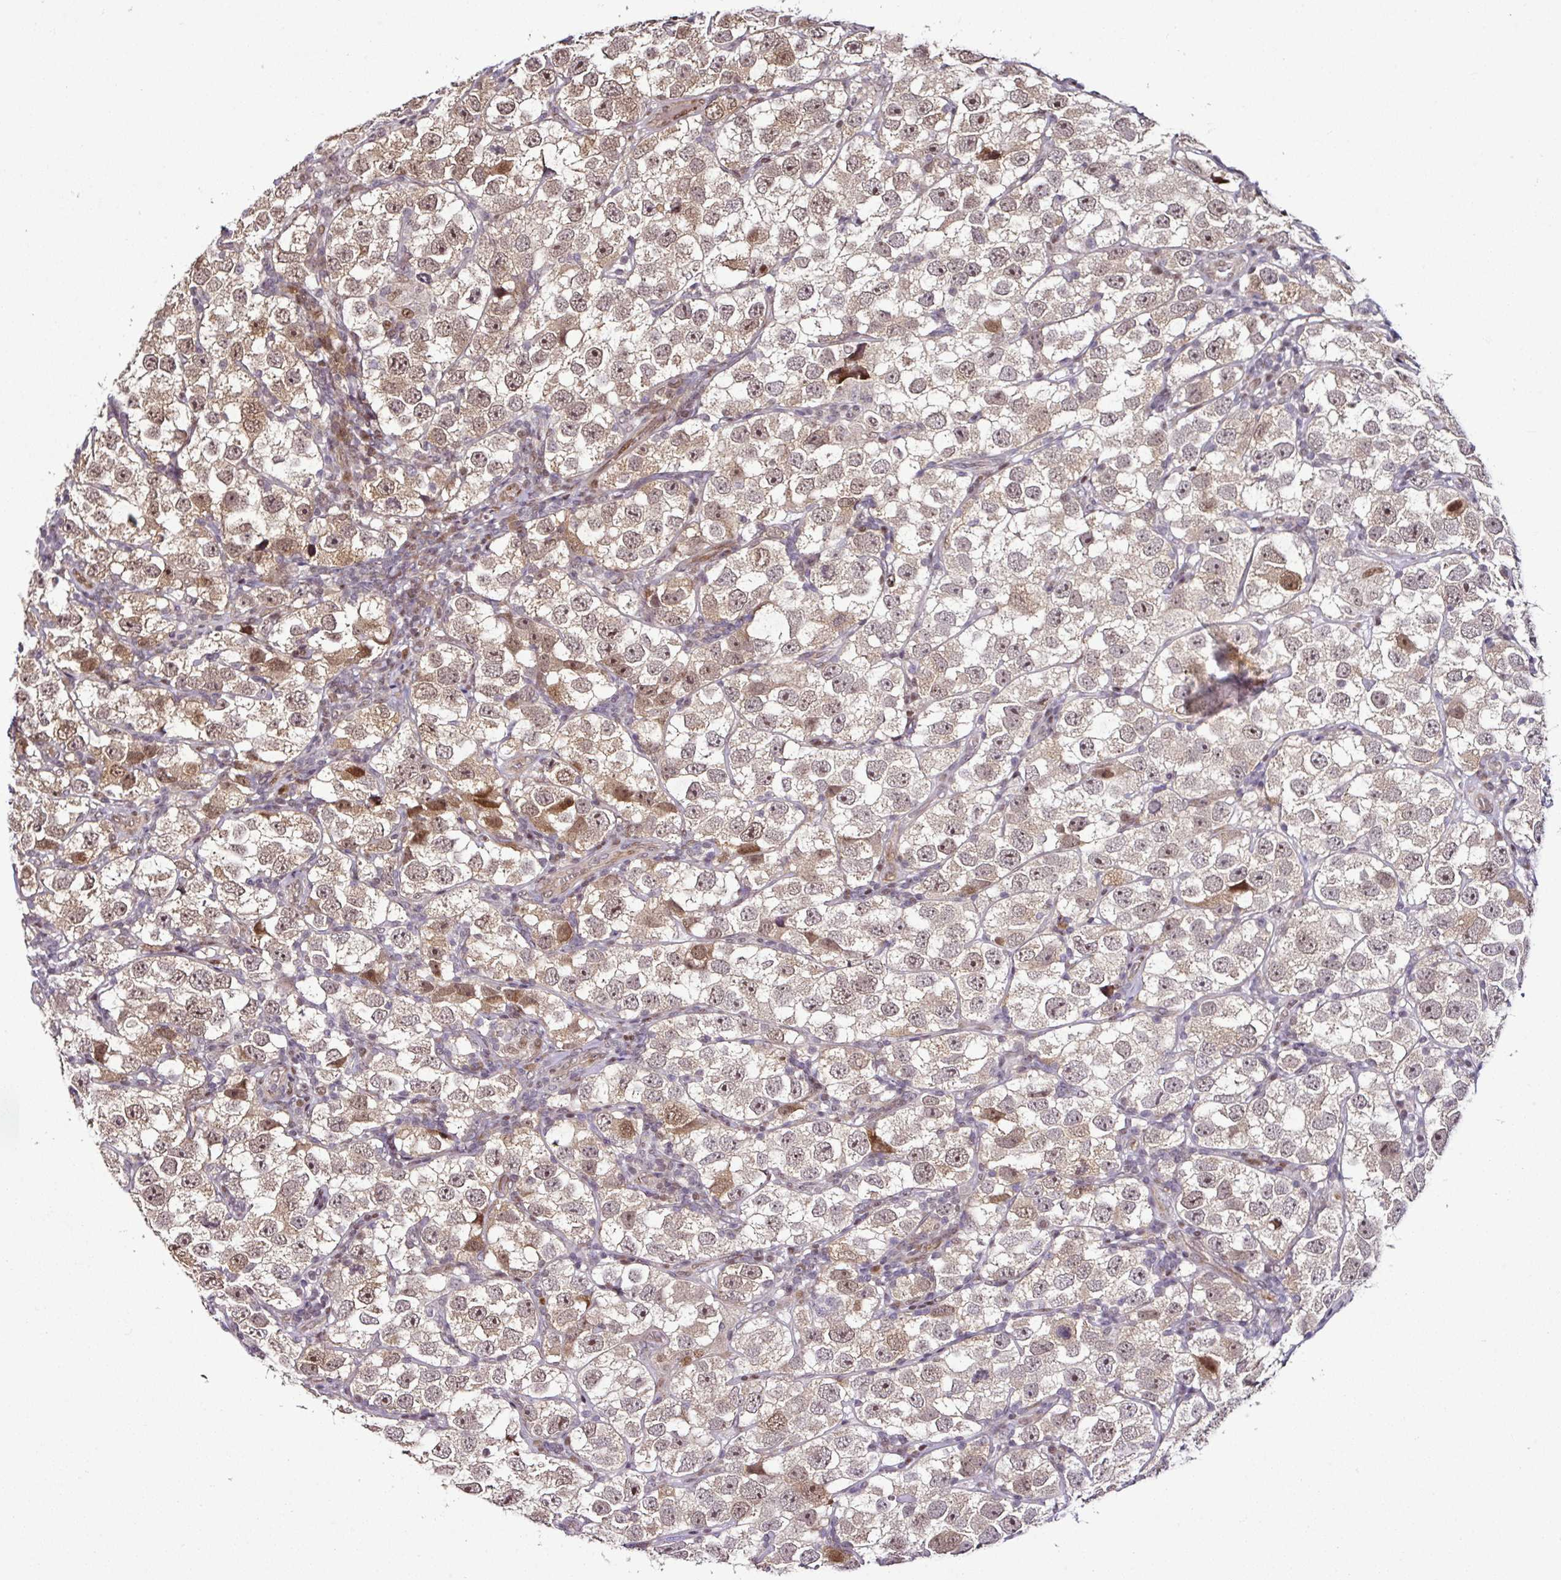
{"staining": {"intensity": "weak", "quantity": "25%-75%", "location": "nuclear"}, "tissue": "testis cancer", "cell_type": "Tumor cells", "image_type": "cancer", "snomed": [{"axis": "morphology", "description": "Seminoma, NOS"}, {"axis": "topography", "description": "Testis"}], "caption": "This photomicrograph reveals IHC staining of testis seminoma, with low weak nuclear staining in approximately 25%-75% of tumor cells.", "gene": "COPRS", "patient": {"sex": "male", "age": 26}}